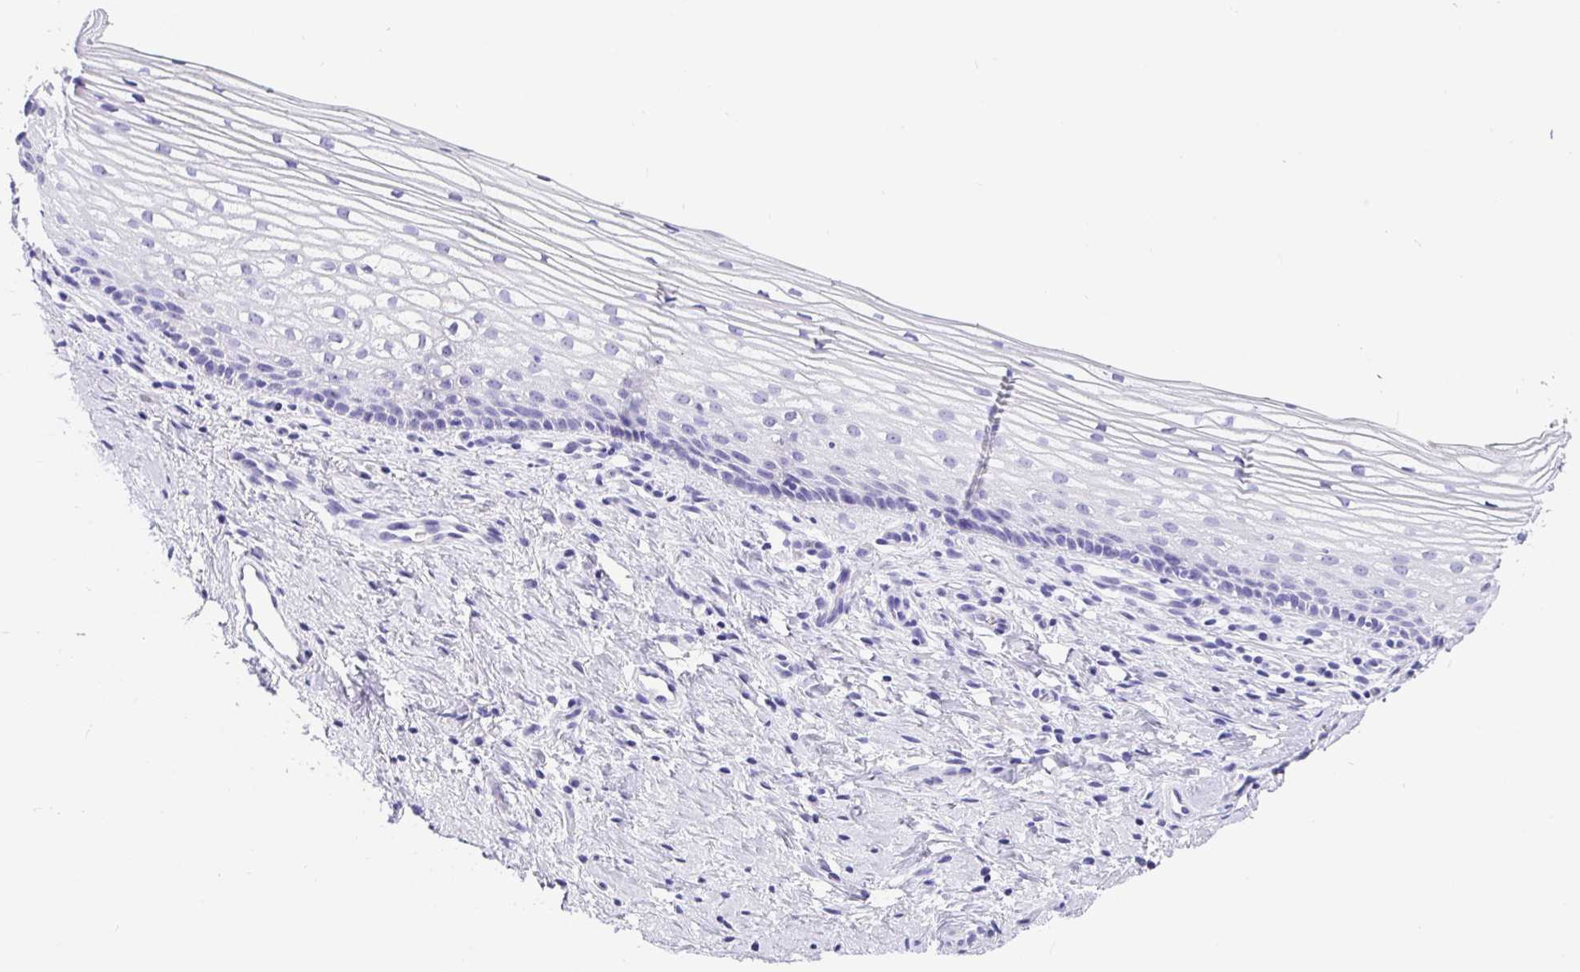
{"staining": {"intensity": "negative", "quantity": "none", "location": "none"}, "tissue": "vagina", "cell_type": "Squamous epithelial cells", "image_type": "normal", "snomed": [{"axis": "morphology", "description": "Normal tissue, NOS"}, {"axis": "topography", "description": "Vagina"}], "caption": "Immunohistochemical staining of benign vagina shows no significant positivity in squamous epithelial cells.", "gene": "PRAMEF18", "patient": {"sex": "female", "age": 51}}